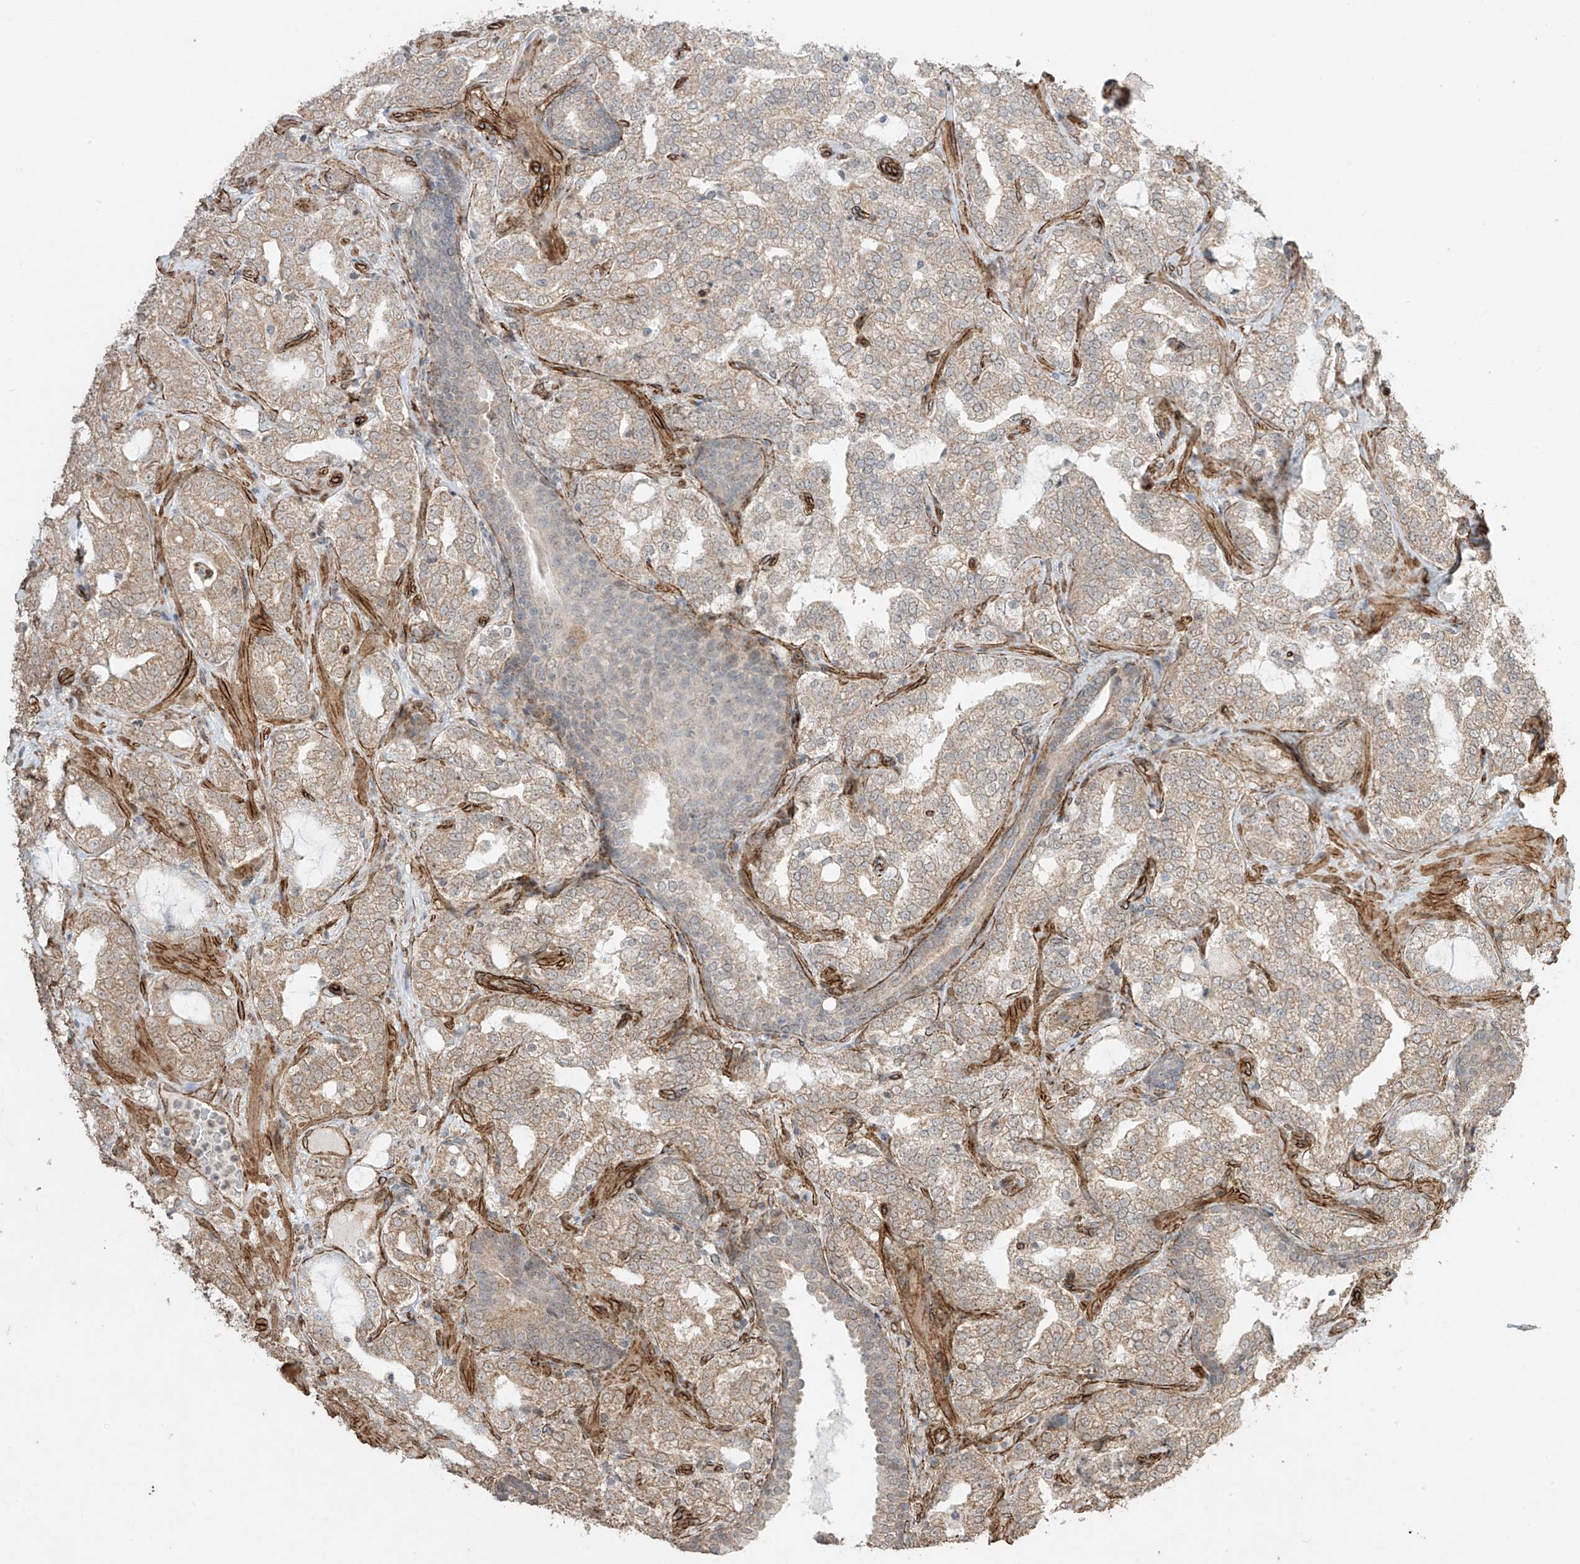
{"staining": {"intensity": "weak", "quantity": ">75%", "location": "cytoplasmic/membranous"}, "tissue": "prostate cancer", "cell_type": "Tumor cells", "image_type": "cancer", "snomed": [{"axis": "morphology", "description": "Adenocarcinoma, High grade"}, {"axis": "topography", "description": "Prostate"}], "caption": "A high-resolution histopathology image shows immunohistochemistry staining of high-grade adenocarcinoma (prostate), which demonstrates weak cytoplasmic/membranous expression in approximately >75% of tumor cells. The protein of interest is stained brown, and the nuclei are stained in blue (DAB (3,3'-diaminobenzidine) IHC with brightfield microscopy, high magnification).", "gene": "TTLL5", "patient": {"sex": "male", "age": 64}}